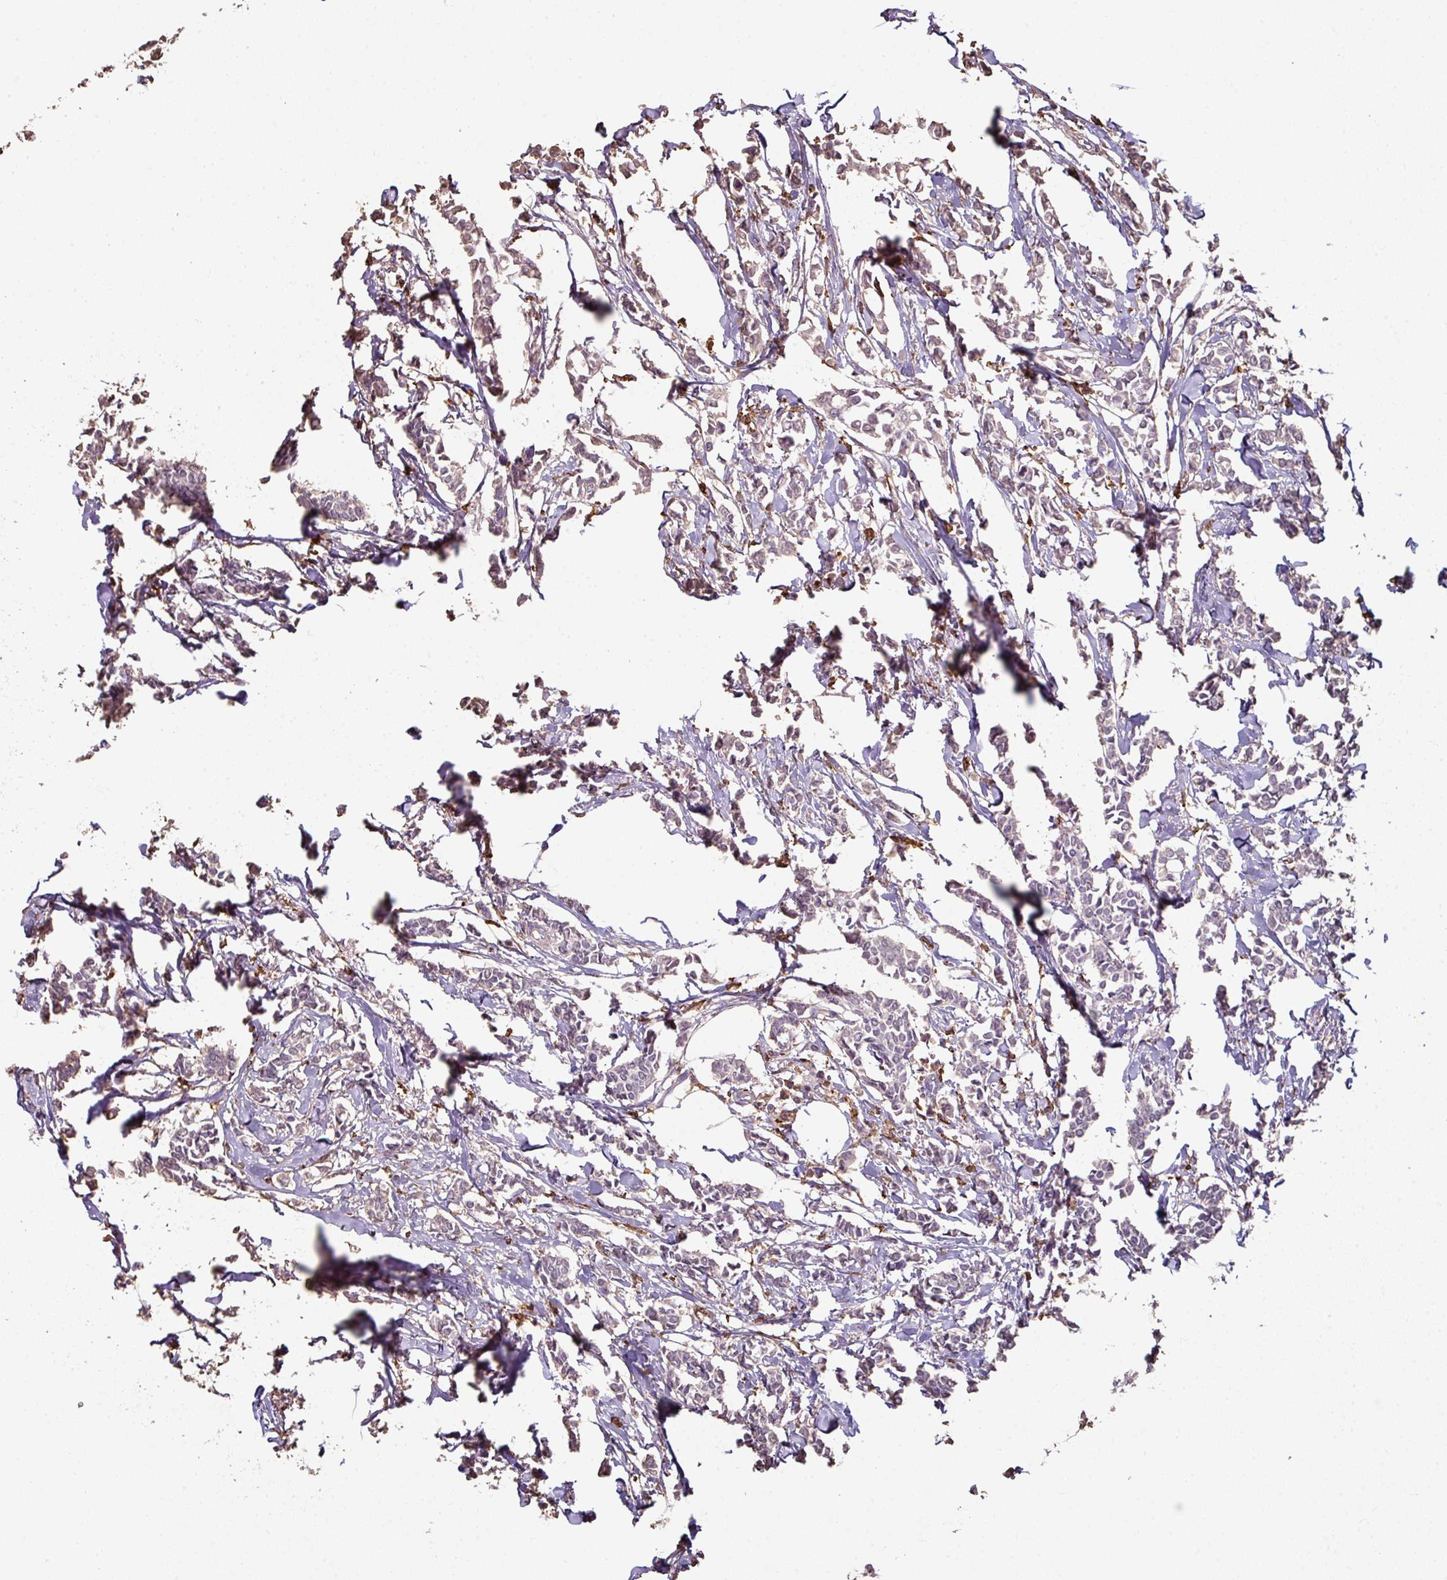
{"staining": {"intensity": "weak", "quantity": "25%-75%", "location": "cytoplasmic/membranous"}, "tissue": "breast cancer", "cell_type": "Tumor cells", "image_type": "cancer", "snomed": [{"axis": "morphology", "description": "Duct carcinoma"}, {"axis": "topography", "description": "Breast"}], "caption": "Tumor cells demonstrate low levels of weak cytoplasmic/membranous expression in approximately 25%-75% of cells in intraductal carcinoma (breast). Using DAB (3,3'-diaminobenzidine) (brown) and hematoxylin (blue) stains, captured at high magnification using brightfield microscopy.", "gene": "OLFML2B", "patient": {"sex": "female", "age": 41}}